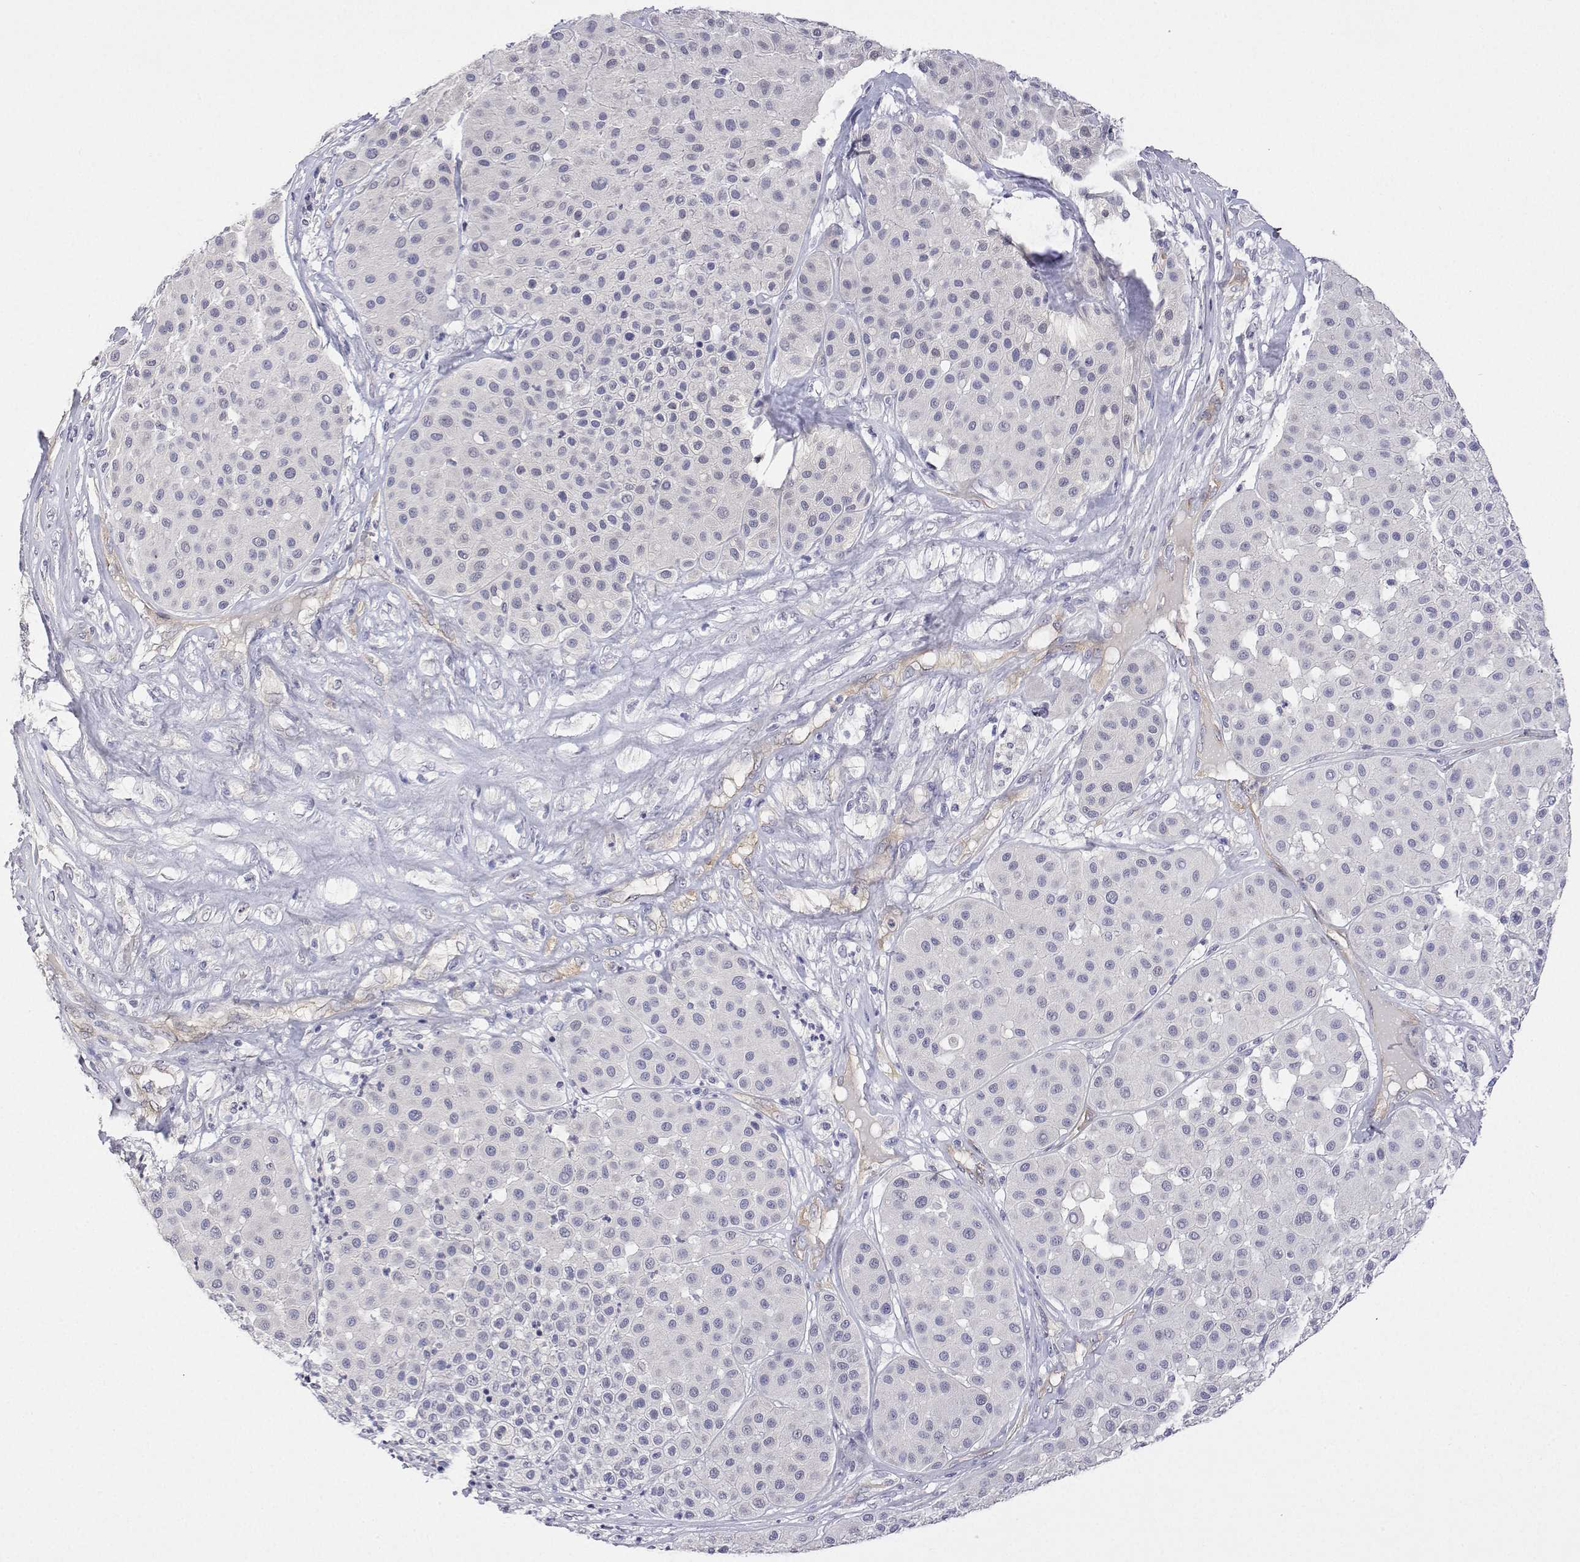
{"staining": {"intensity": "negative", "quantity": "none", "location": "none"}, "tissue": "melanoma", "cell_type": "Tumor cells", "image_type": "cancer", "snomed": [{"axis": "morphology", "description": "Malignant melanoma, Metastatic site"}, {"axis": "topography", "description": "Smooth muscle"}], "caption": "A micrograph of malignant melanoma (metastatic site) stained for a protein exhibits no brown staining in tumor cells. Brightfield microscopy of immunohistochemistry (IHC) stained with DAB (brown) and hematoxylin (blue), captured at high magnification.", "gene": "PLCB1", "patient": {"sex": "male", "age": 41}}